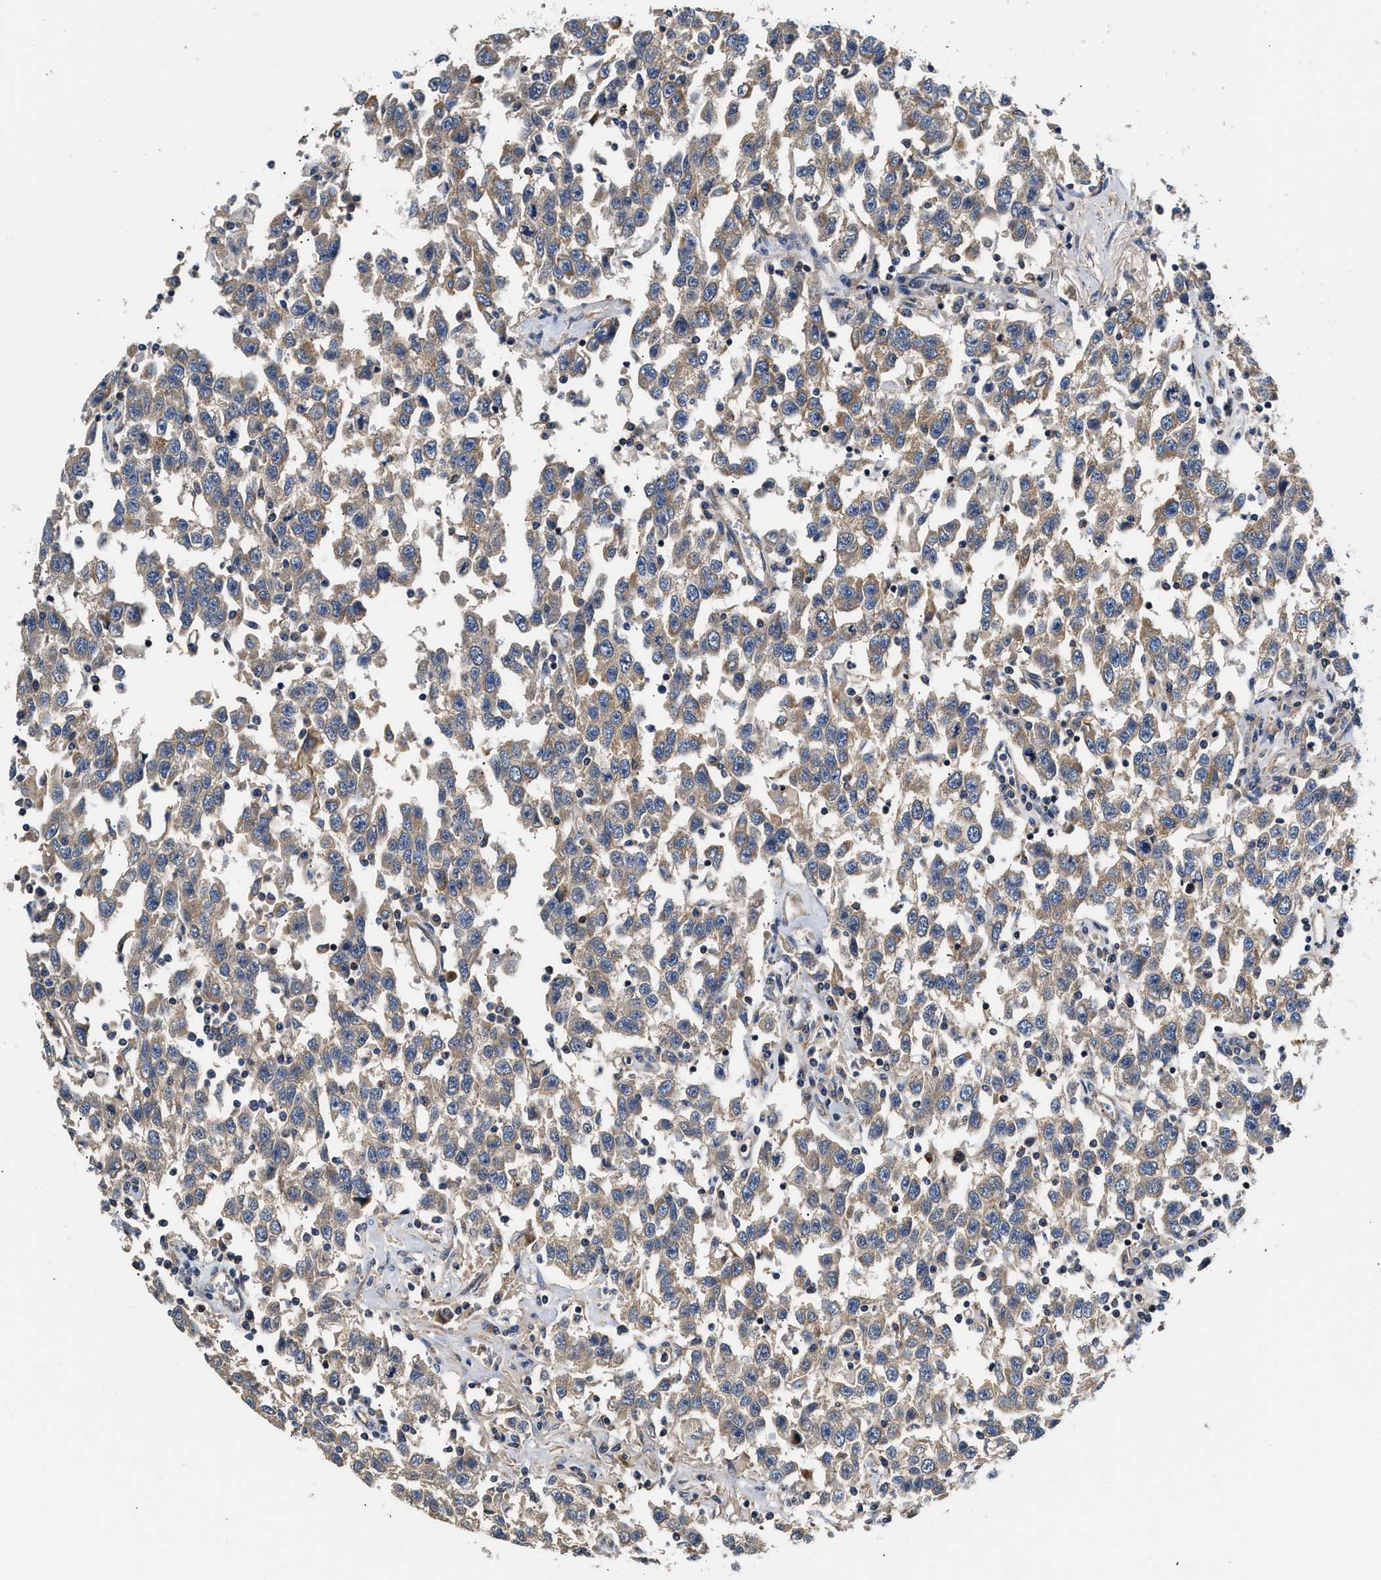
{"staining": {"intensity": "moderate", "quantity": ">75%", "location": "cytoplasmic/membranous"}, "tissue": "testis cancer", "cell_type": "Tumor cells", "image_type": "cancer", "snomed": [{"axis": "morphology", "description": "Seminoma, NOS"}, {"axis": "topography", "description": "Testis"}], "caption": "Protein staining exhibits moderate cytoplasmic/membranous positivity in about >75% of tumor cells in testis seminoma. The staining was performed using DAB (3,3'-diaminobenzidine) to visualize the protein expression in brown, while the nuclei were stained in blue with hematoxylin (Magnification: 20x).", "gene": "TEX2", "patient": {"sex": "male", "age": 41}}